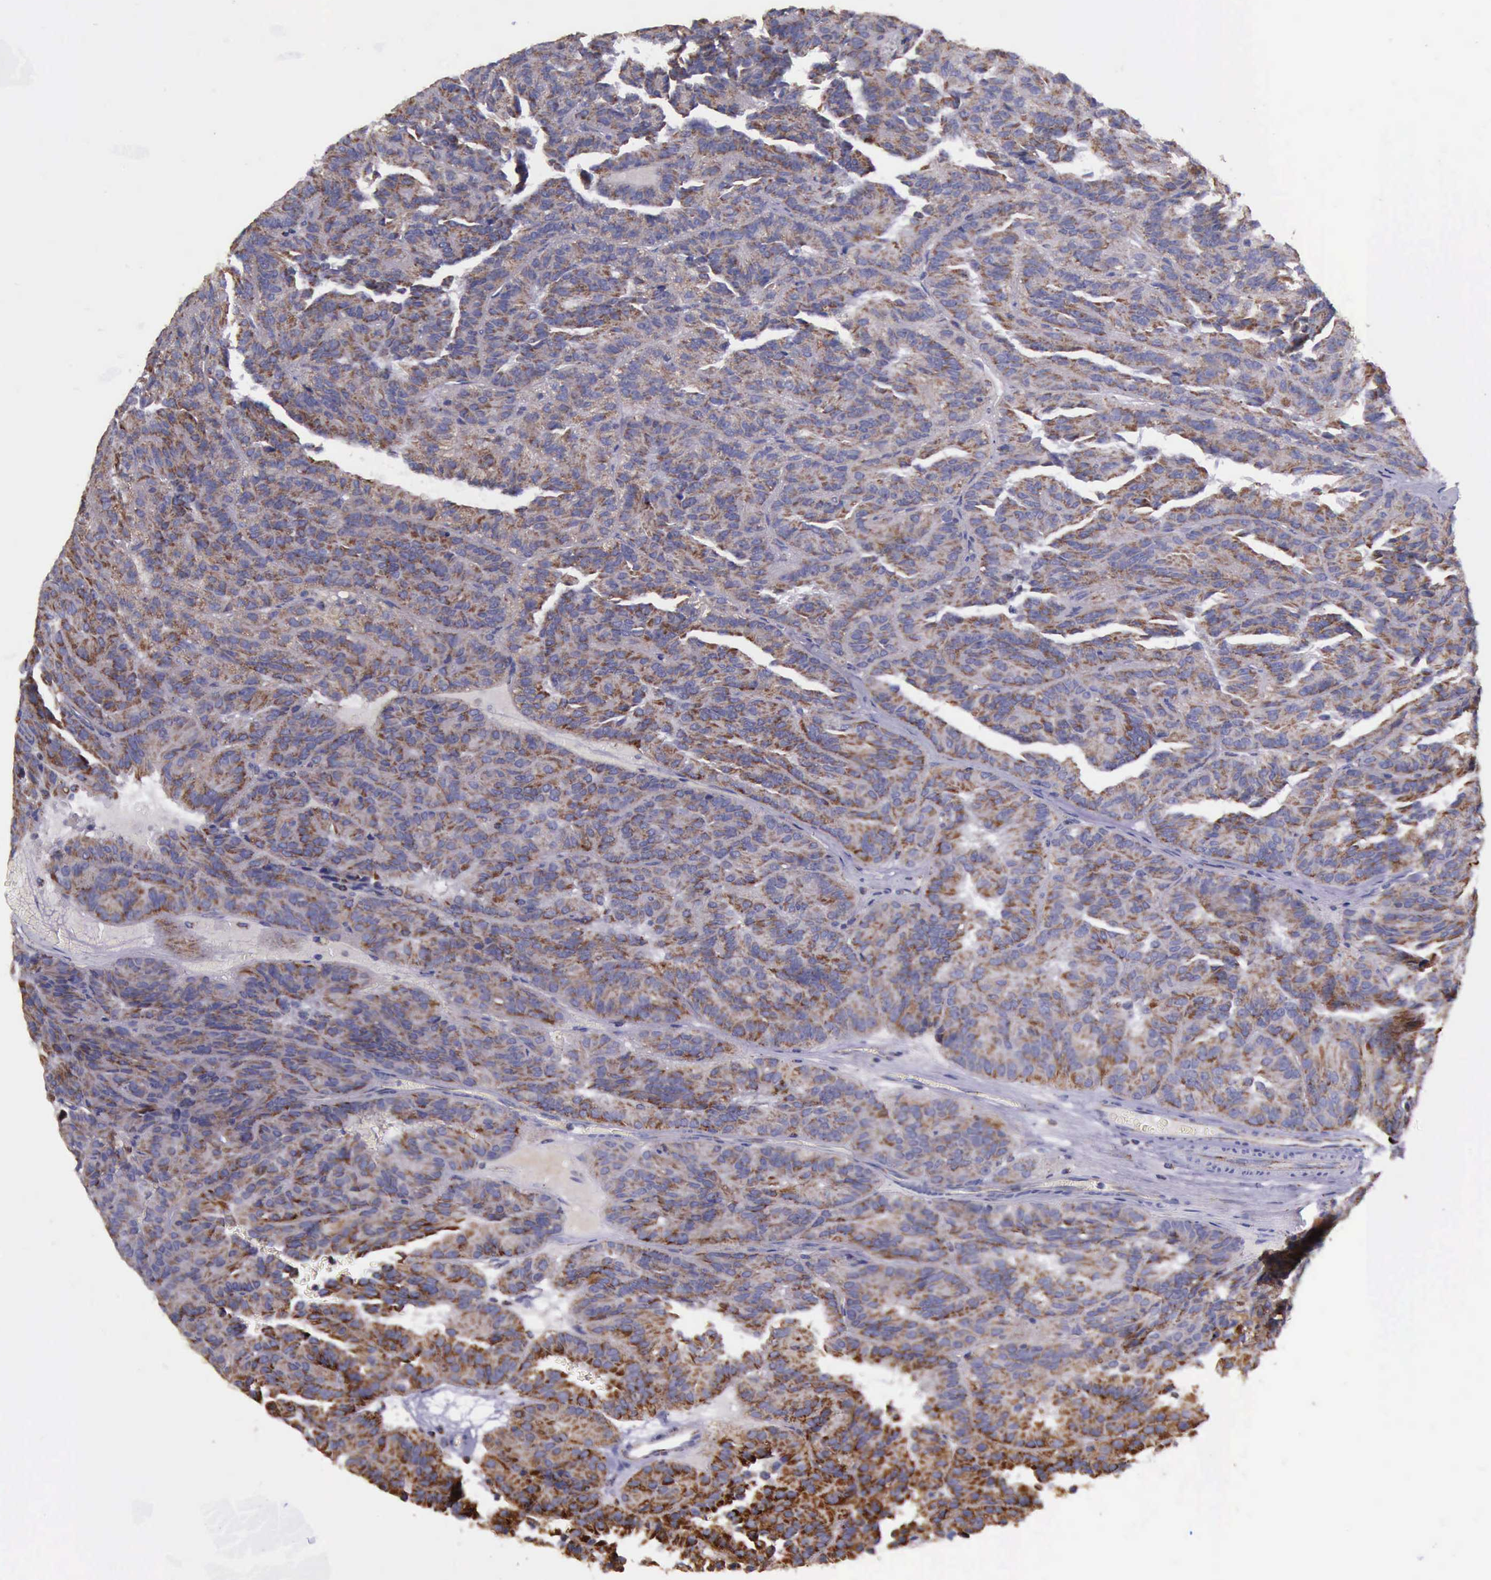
{"staining": {"intensity": "moderate", "quantity": ">75%", "location": "cytoplasmic/membranous"}, "tissue": "renal cancer", "cell_type": "Tumor cells", "image_type": "cancer", "snomed": [{"axis": "morphology", "description": "Adenocarcinoma, NOS"}, {"axis": "topography", "description": "Kidney"}], "caption": "This is a photomicrograph of IHC staining of renal cancer, which shows moderate positivity in the cytoplasmic/membranous of tumor cells.", "gene": "TXN2", "patient": {"sex": "male", "age": 46}}